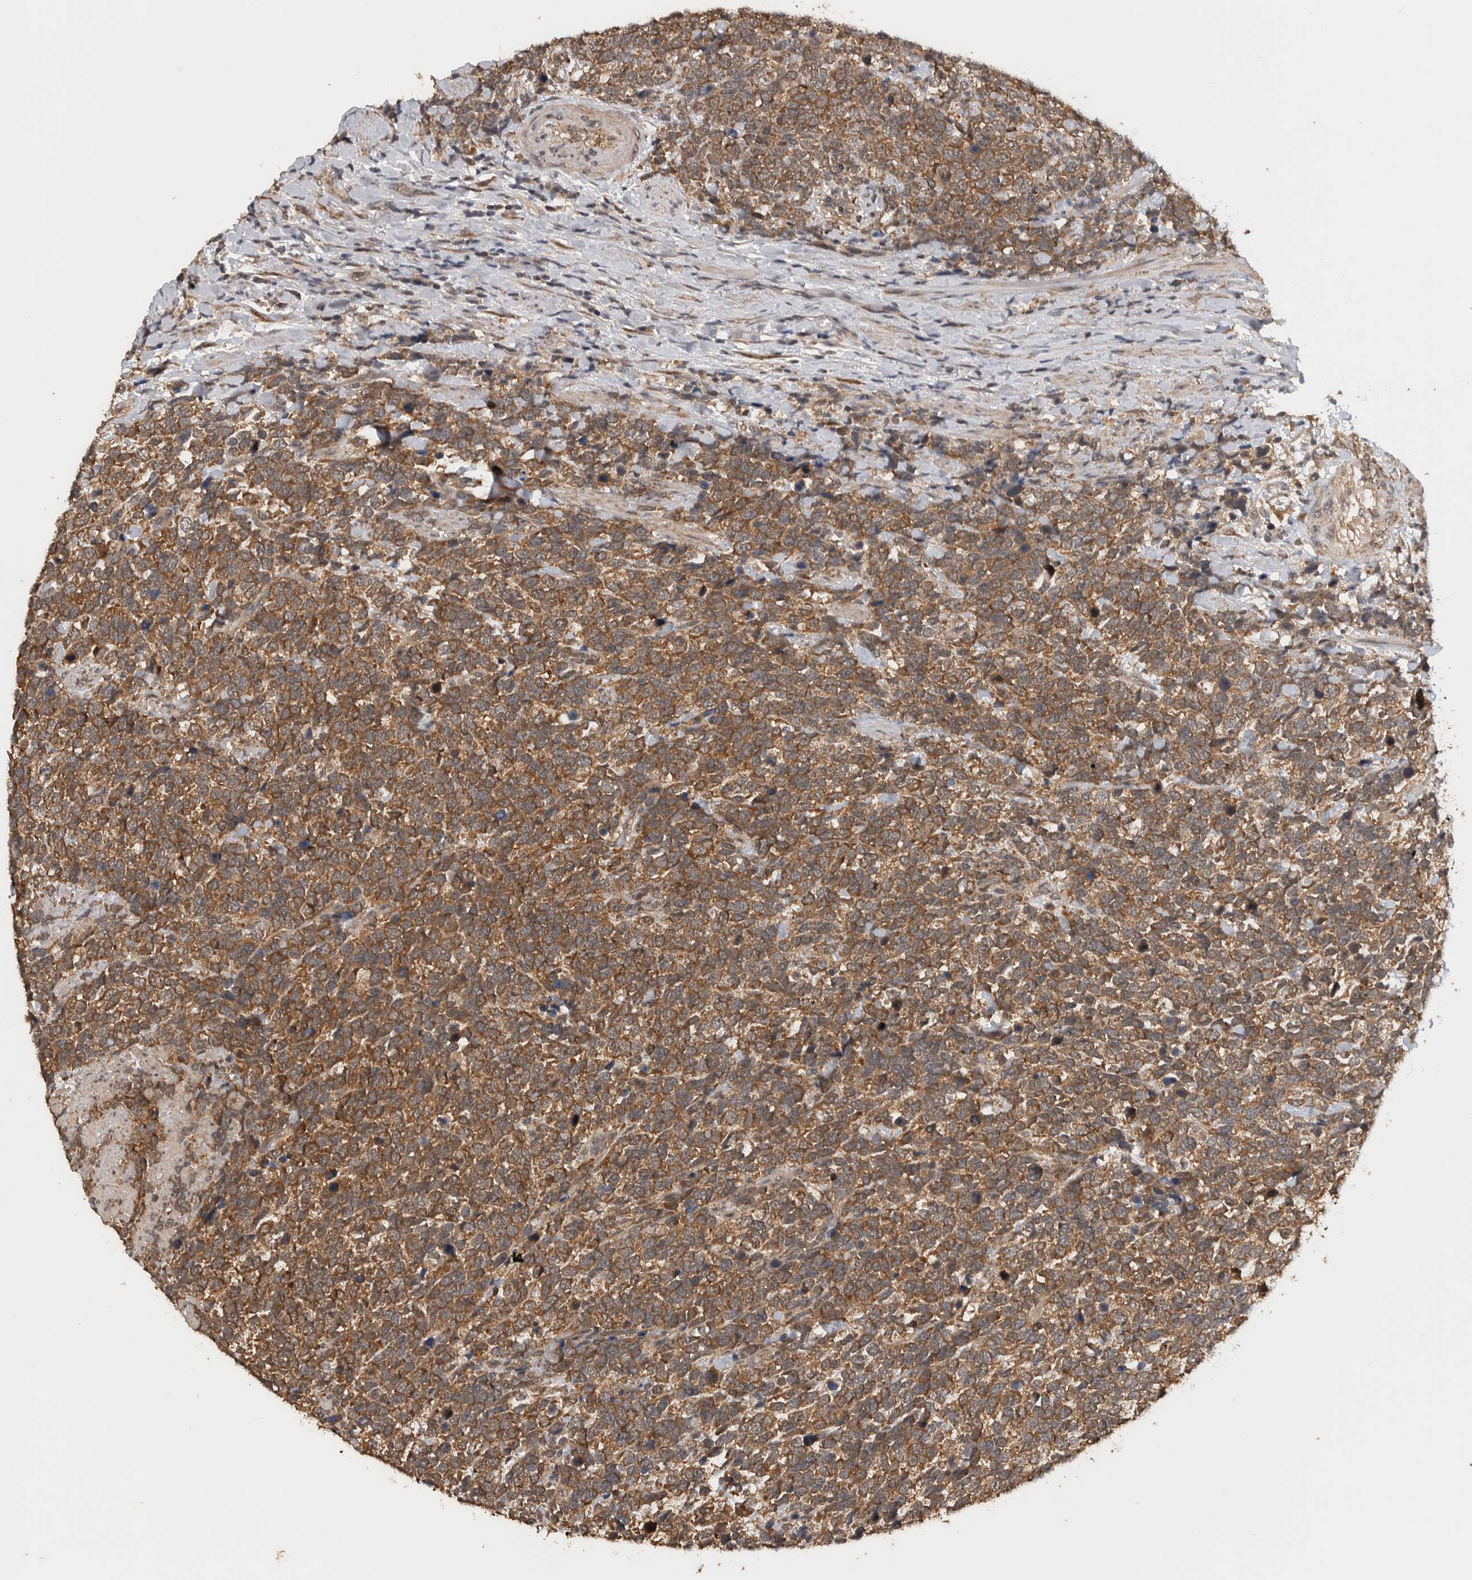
{"staining": {"intensity": "moderate", "quantity": ">75%", "location": "cytoplasmic/membranous"}, "tissue": "urothelial cancer", "cell_type": "Tumor cells", "image_type": "cancer", "snomed": [{"axis": "morphology", "description": "Urothelial carcinoma, High grade"}, {"axis": "topography", "description": "Urinary bladder"}], "caption": "The histopathology image shows immunohistochemical staining of urothelial carcinoma (high-grade). There is moderate cytoplasmic/membranous expression is appreciated in approximately >75% of tumor cells. The protein is stained brown, and the nuclei are stained in blue (DAB (3,3'-diaminobenzidine) IHC with brightfield microscopy, high magnification).", "gene": "DVL2", "patient": {"sex": "female", "age": 82}}